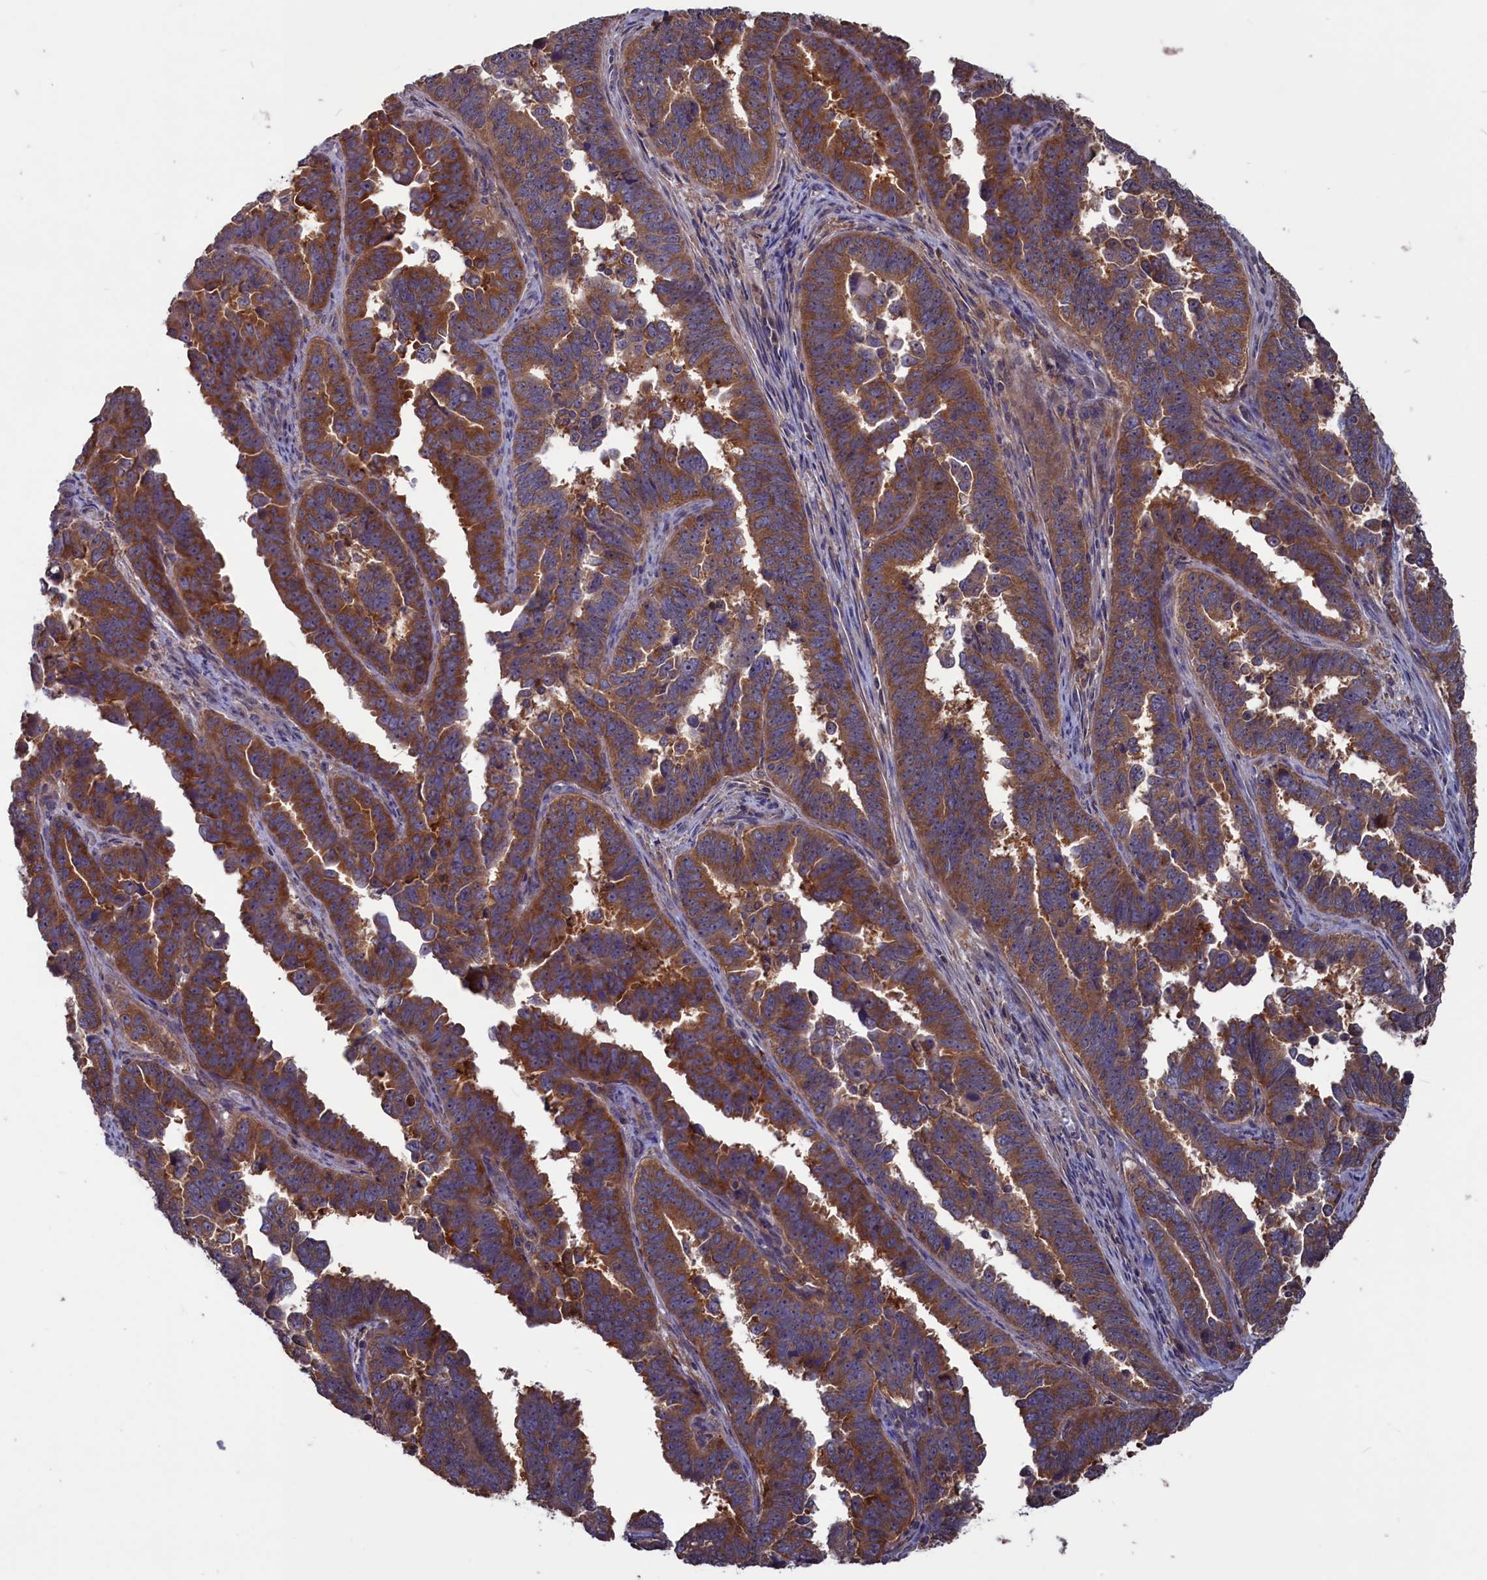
{"staining": {"intensity": "moderate", "quantity": ">75%", "location": "cytoplasmic/membranous"}, "tissue": "endometrial cancer", "cell_type": "Tumor cells", "image_type": "cancer", "snomed": [{"axis": "morphology", "description": "Adenocarcinoma, NOS"}, {"axis": "topography", "description": "Endometrium"}], "caption": "Adenocarcinoma (endometrial) stained with a protein marker exhibits moderate staining in tumor cells.", "gene": "CACTIN", "patient": {"sex": "female", "age": 75}}